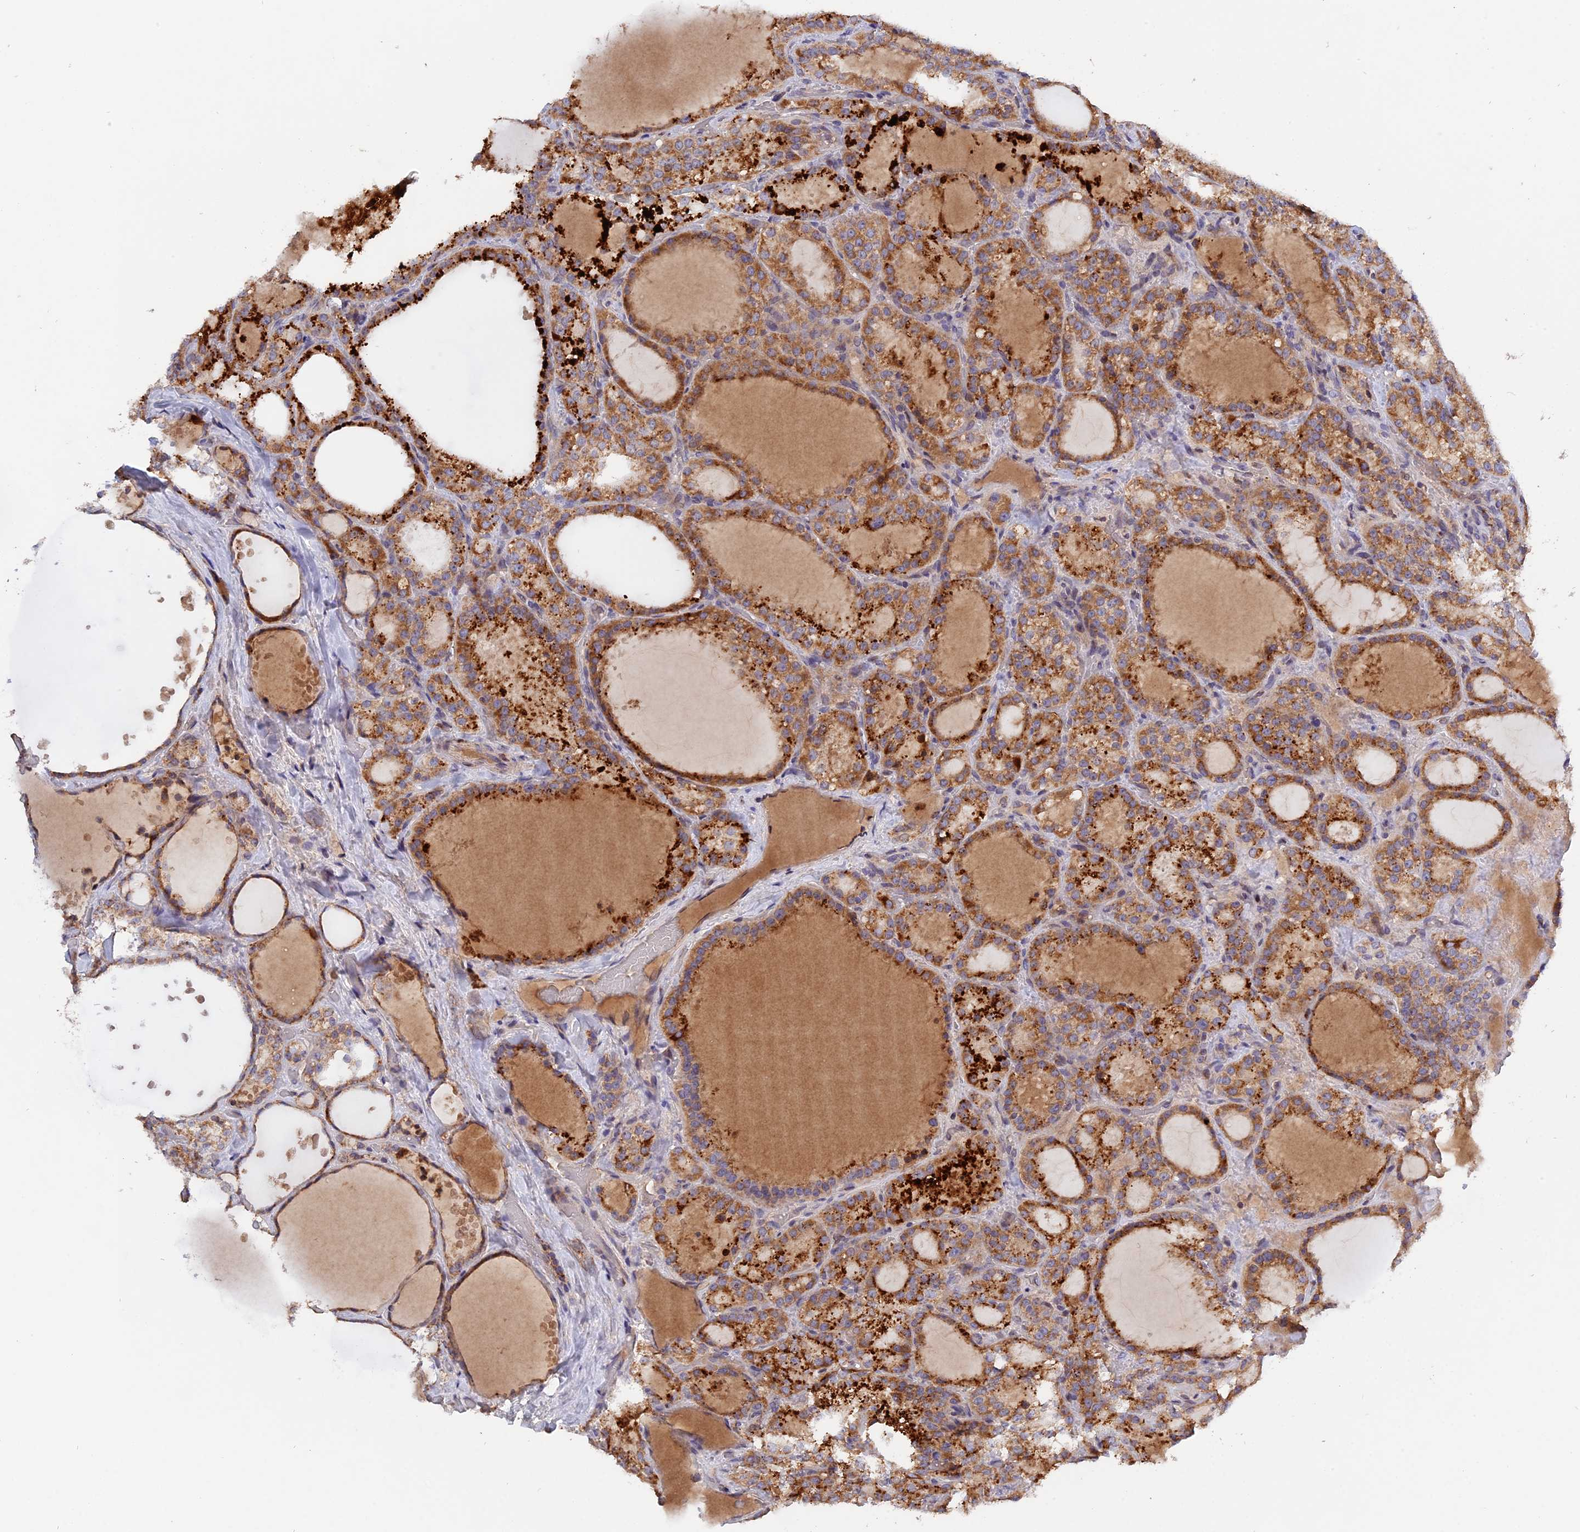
{"staining": {"intensity": "moderate", "quantity": ">75%", "location": "cytoplasmic/membranous"}, "tissue": "thyroid cancer", "cell_type": "Tumor cells", "image_type": "cancer", "snomed": [{"axis": "morphology", "description": "Papillary adenocarcinoma, NOS"}, {"axis": "topography", "description": "Thyroid gland"}], "caption": "Tumor cells demonstrate moderate cytoplasmic/membranous positivity in approximately >75% of cells in thyroid papillary adenocarcinoma. (Stains: DAB in brown, nuclei in blue, Microscopy: brightfield microscopy at high magnification).", "gene": "MPV17L", "patient": {"sex": "male", "age": 77}}